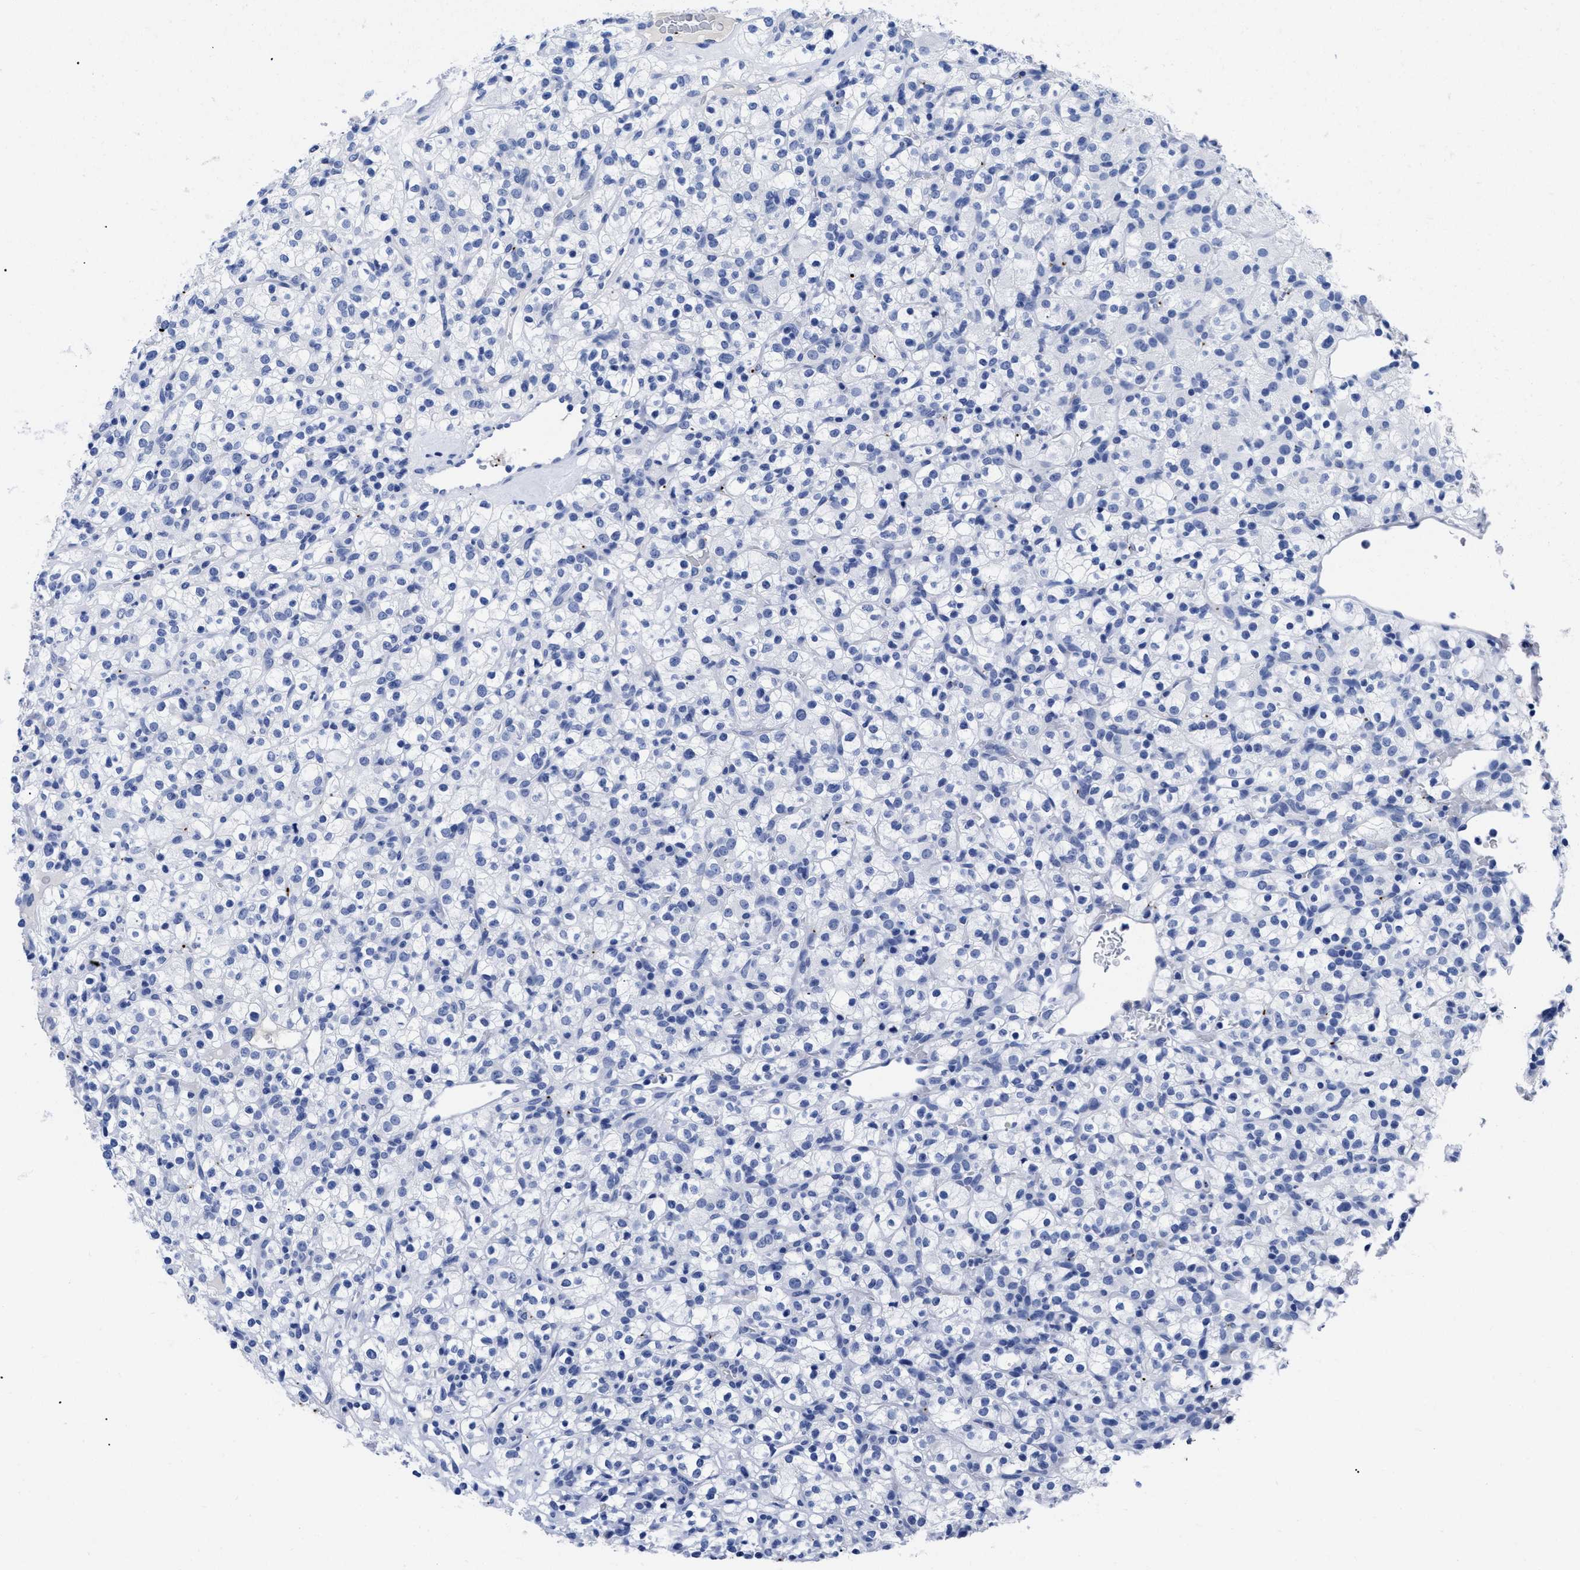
{"staining": {"intensity": "negative", "quantity": "none", "location": "none"}, "tissue": "renal cancer", "cell_type": "Tumor cells", "image_type": "cancer", "snomed": [{"axis": "morphology", "description": "Normal tissue, NOS"}, {"axis": "morphology", "description": "Adenocarcinoma, NOS"}, {"axis": "topography", "description": "Kidney"}], "caption": "Immunohistochemistry (IHC) of adenocarcinoma (renal) reveals no positivity in tumor cells.", "gene": "TREML1", "patient": {"sex": "female", "age": 72}}